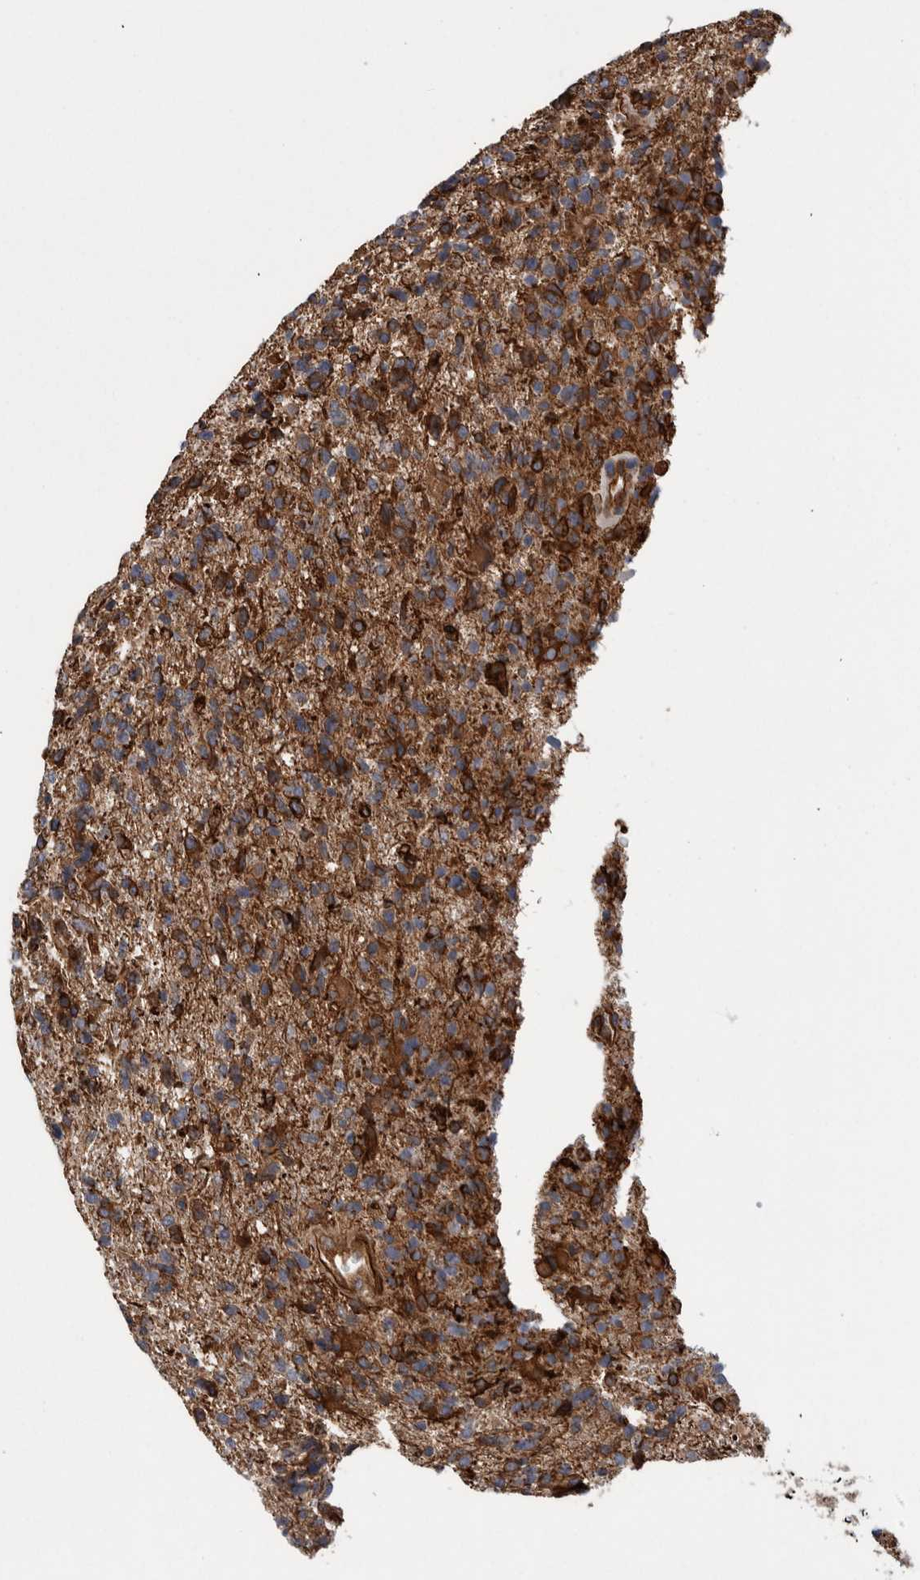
{"staining": {"intensity": "strong", "quantity": "25%-75%", "location": "cytoplasmic/membranous"}, "tissue": "glioma", "cell_type": "Tumor cells", "image_type": "cancer", "snomed": [{"axis": "morphology", "description": "Glioma, malignant, High grade"}, {"axis": "topography", "description": "Brain"}], "caption": "This photomicrograph displays immunohistochemistry staining of malignant glioma (high-grade), with high strong cytoplasmic/membranous expression in about 25%-75% of tumor cells.", "gene": "KIF12", "patient": {"sex": "male", "age": 72}}